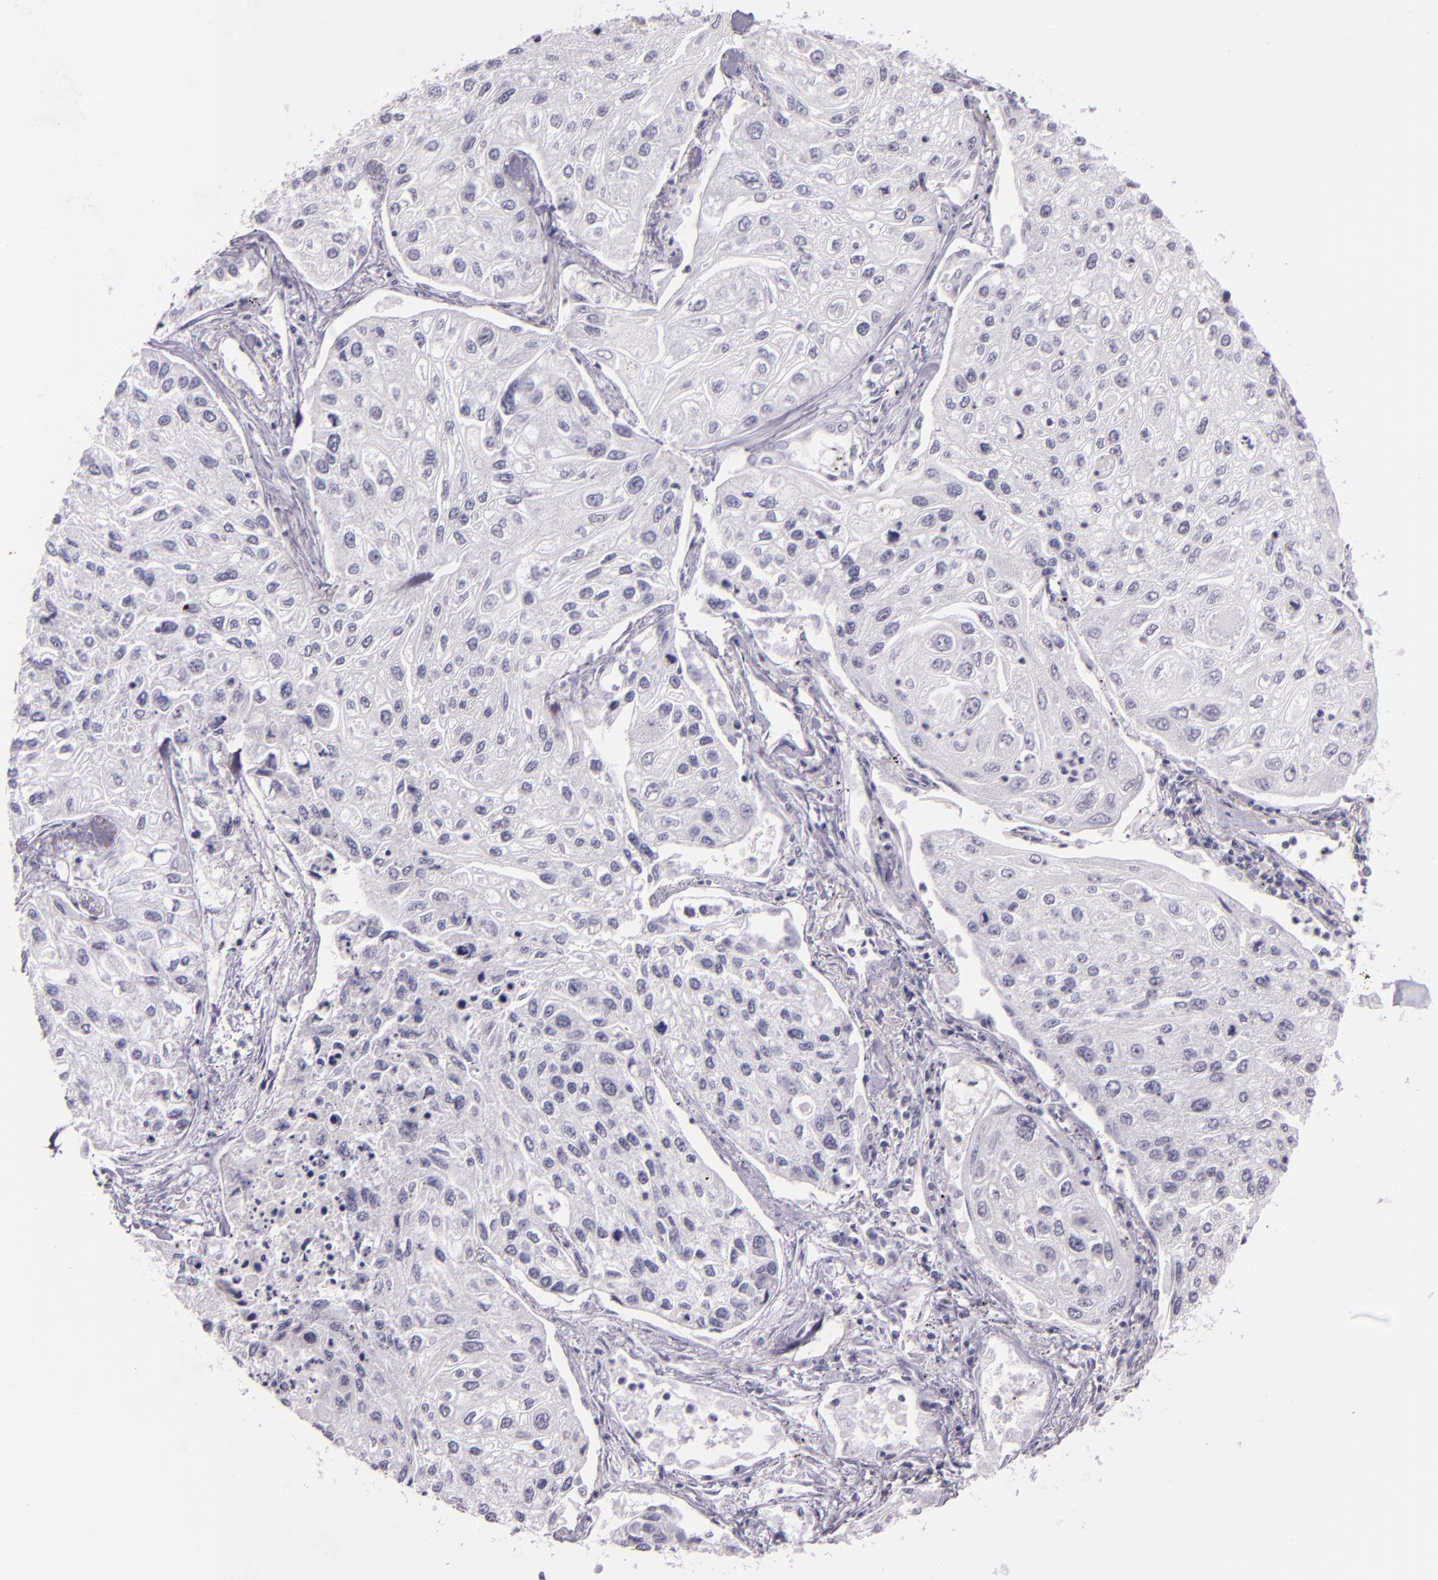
{"staining": {"intensity": "negative", "quantity": "none", "location": "none"}, "tissue": "lung cancer", "cell_type": "Tumor cells", "image_type": "cancer", "snomed": [{"axis": "morphology", "description": "Squamous cell carcinoma, NOS"}, {"axis": "topography", "description": "Lung"}], "caption": "The photomicrograph displays no staining of tumor cells in lung squamous cell carcinoma.", "gene": "HSP90AA1", "patient": {"sex": "male", "age": 75}}